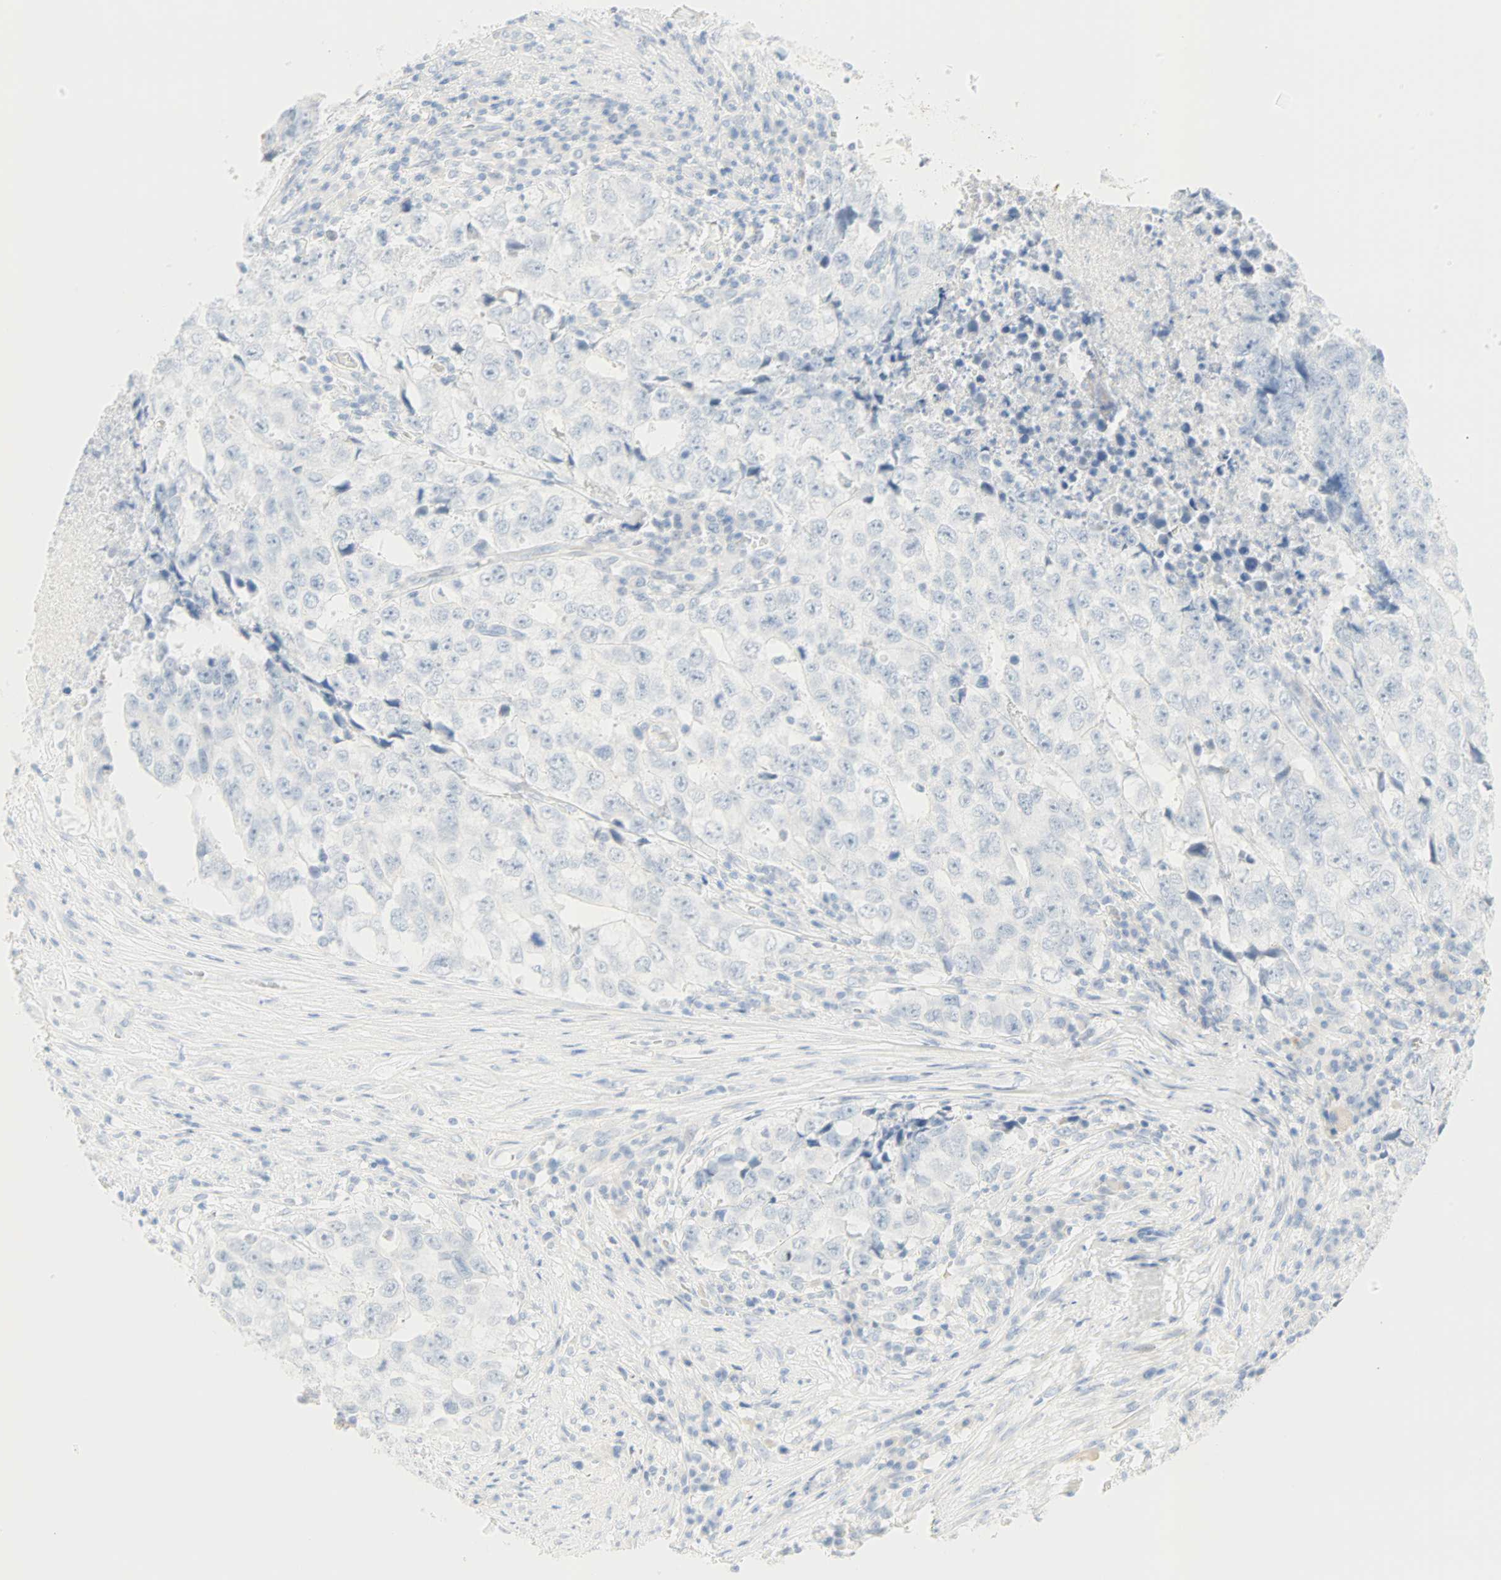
{"staining": {"intensity": "negative", "quantity": "none", "location": "none"}, "tissue": "testis cancer", "cell_type": "Tumor cells", "image_type": "cancer", "snomed": [{"axis": "morphology", "description": "Necrosis, NOS"}, {"axis": "morphology", "description": "Carcinoma, Embryonal, NOS"}, {"axis": "topography", "description": "Testis"}], "caption": "DAB (3,3'-diaminobenzidine) immunohistochemical staining of embryonal carcinoma (testis) reveals no significant staining in tumor cells.", "gene": "SELENBP1", "patient": {"sex": "male", "age": 19}}